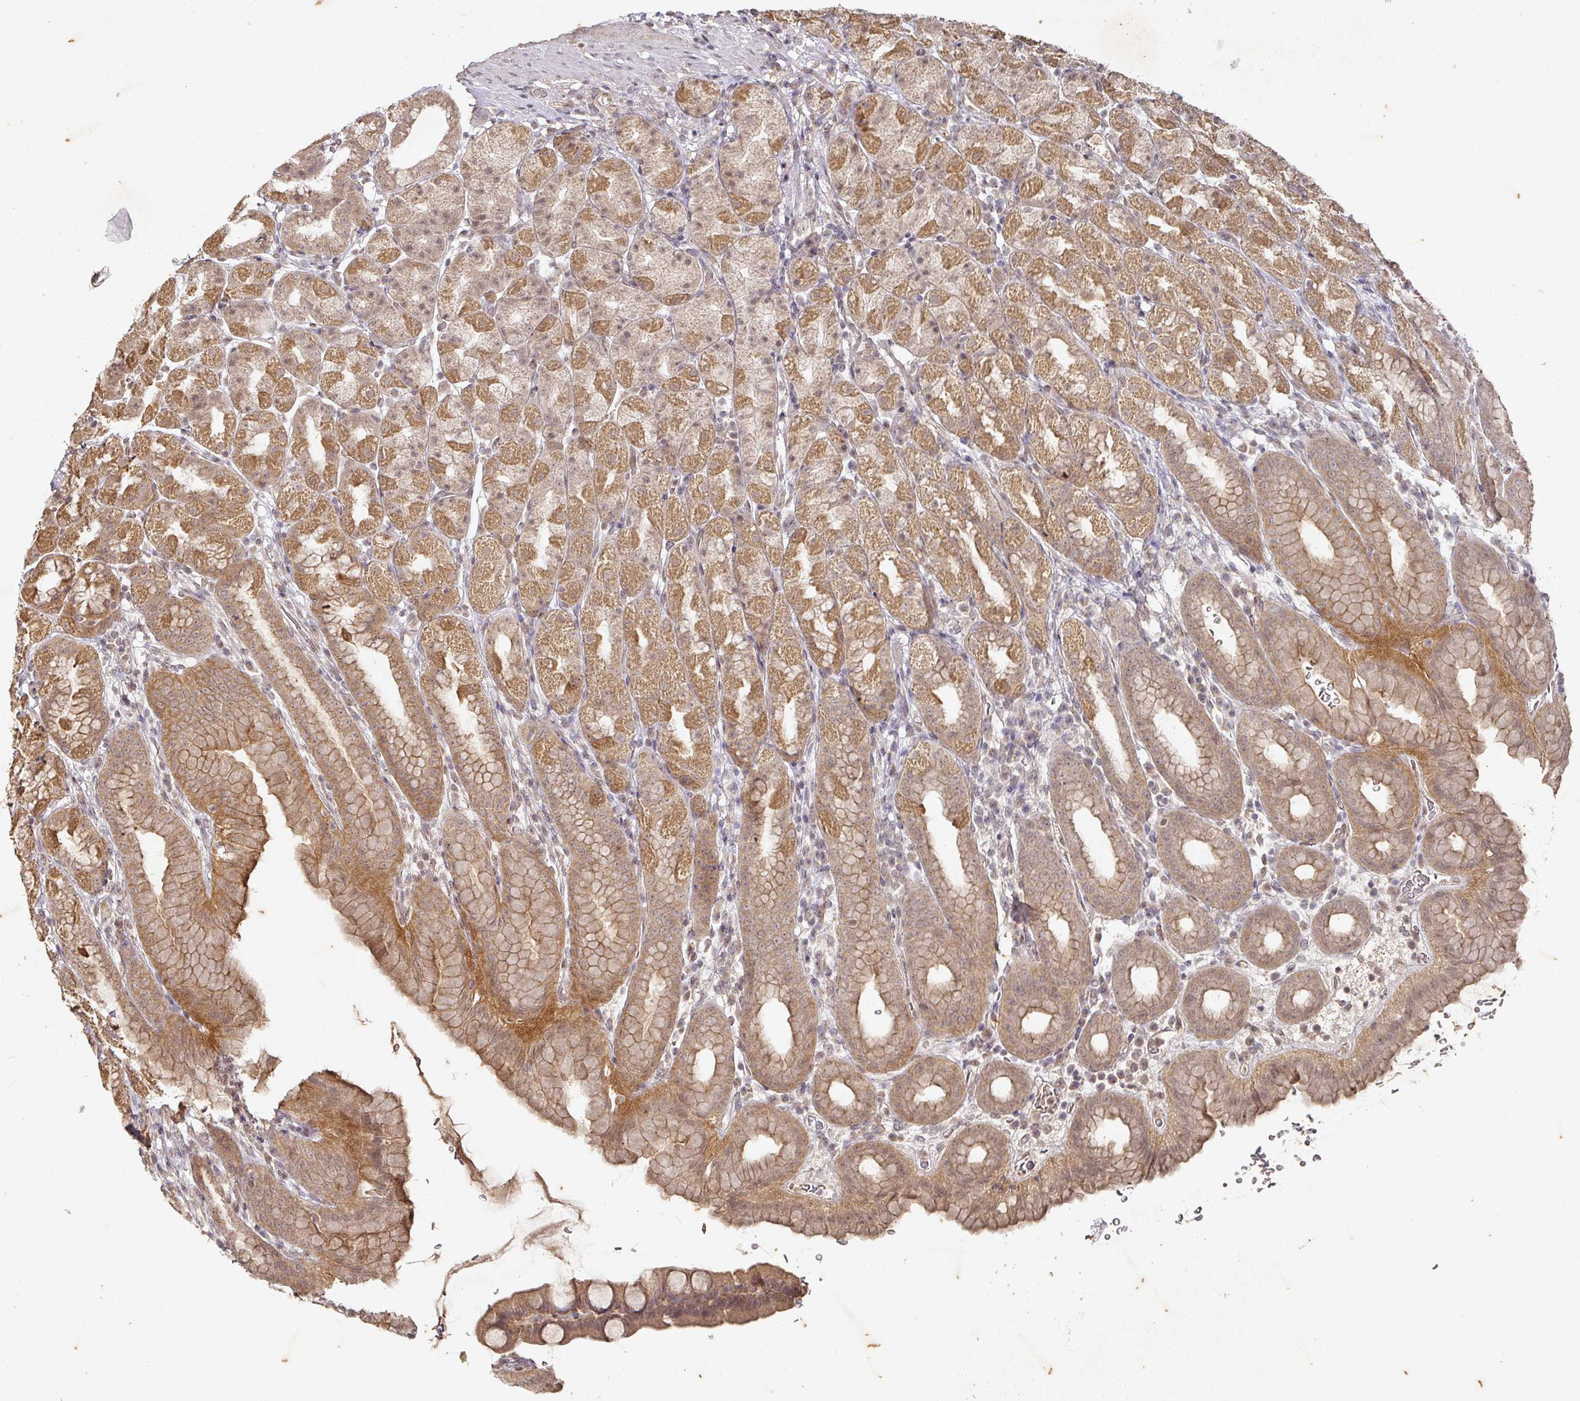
{"staining": {"intensity": "moderate", "quantity": ">75%", "location": "cytoplasmic/membranous"}, "tissue": "stomach", "cell_type": "Glandular cells", "image_type": "normal", "snomed": [{"axis": "morphology", "description": "Normal tissue, NOS"}, {"axis": "topography", "description": "Stomach, upper"}], "caption": "DAB immunohistochemical staining of benign stomach exhibits moderate cytoplasmic/membranous protein staining in about >75% of glandular cells.", "gene": "CAPN5", "patient": {"sex": "male", "age": 68}}